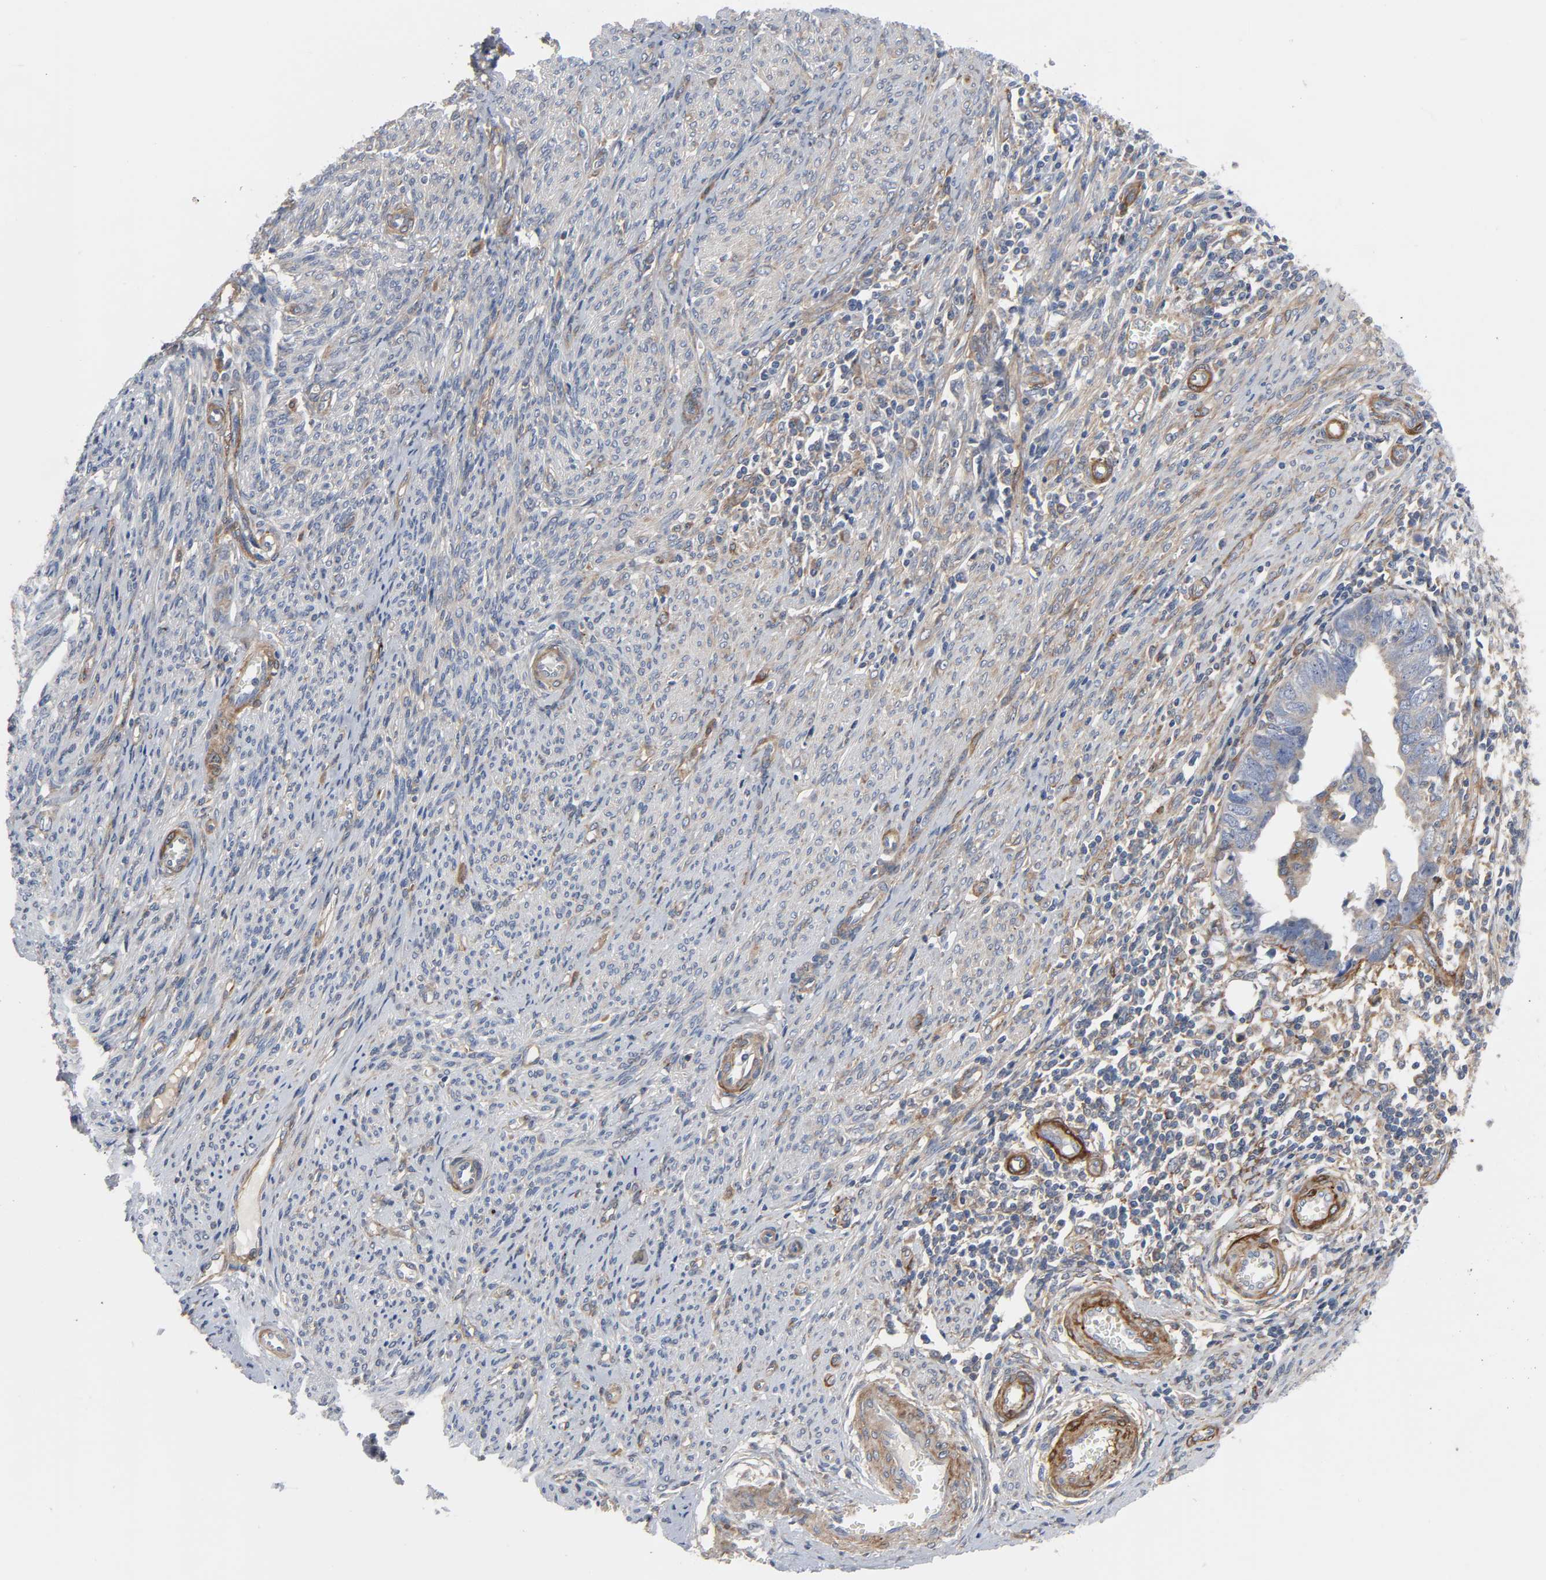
{"staining": {"intensity": "moderate", "quantity": "25%-75%", "location": "cytoplasmic/membranous"}, "tissue": "endometrial cancer", "cell_type": "Tumor cells", "image_type": "cancer", "snomed": [{"axis": "morphology", "description": "Adenocarcinoma, NOS"}, {"axis": "topography", "description": "Endometrium"}], "caption": "Protein expression analysis of human endometrial cancer reveals moderate cytoplasmic/membranous expression in about 25%-75% of tumor cells.", "gene": "ARHGAP1", "patient": {"sex": "female", "age": 75}}